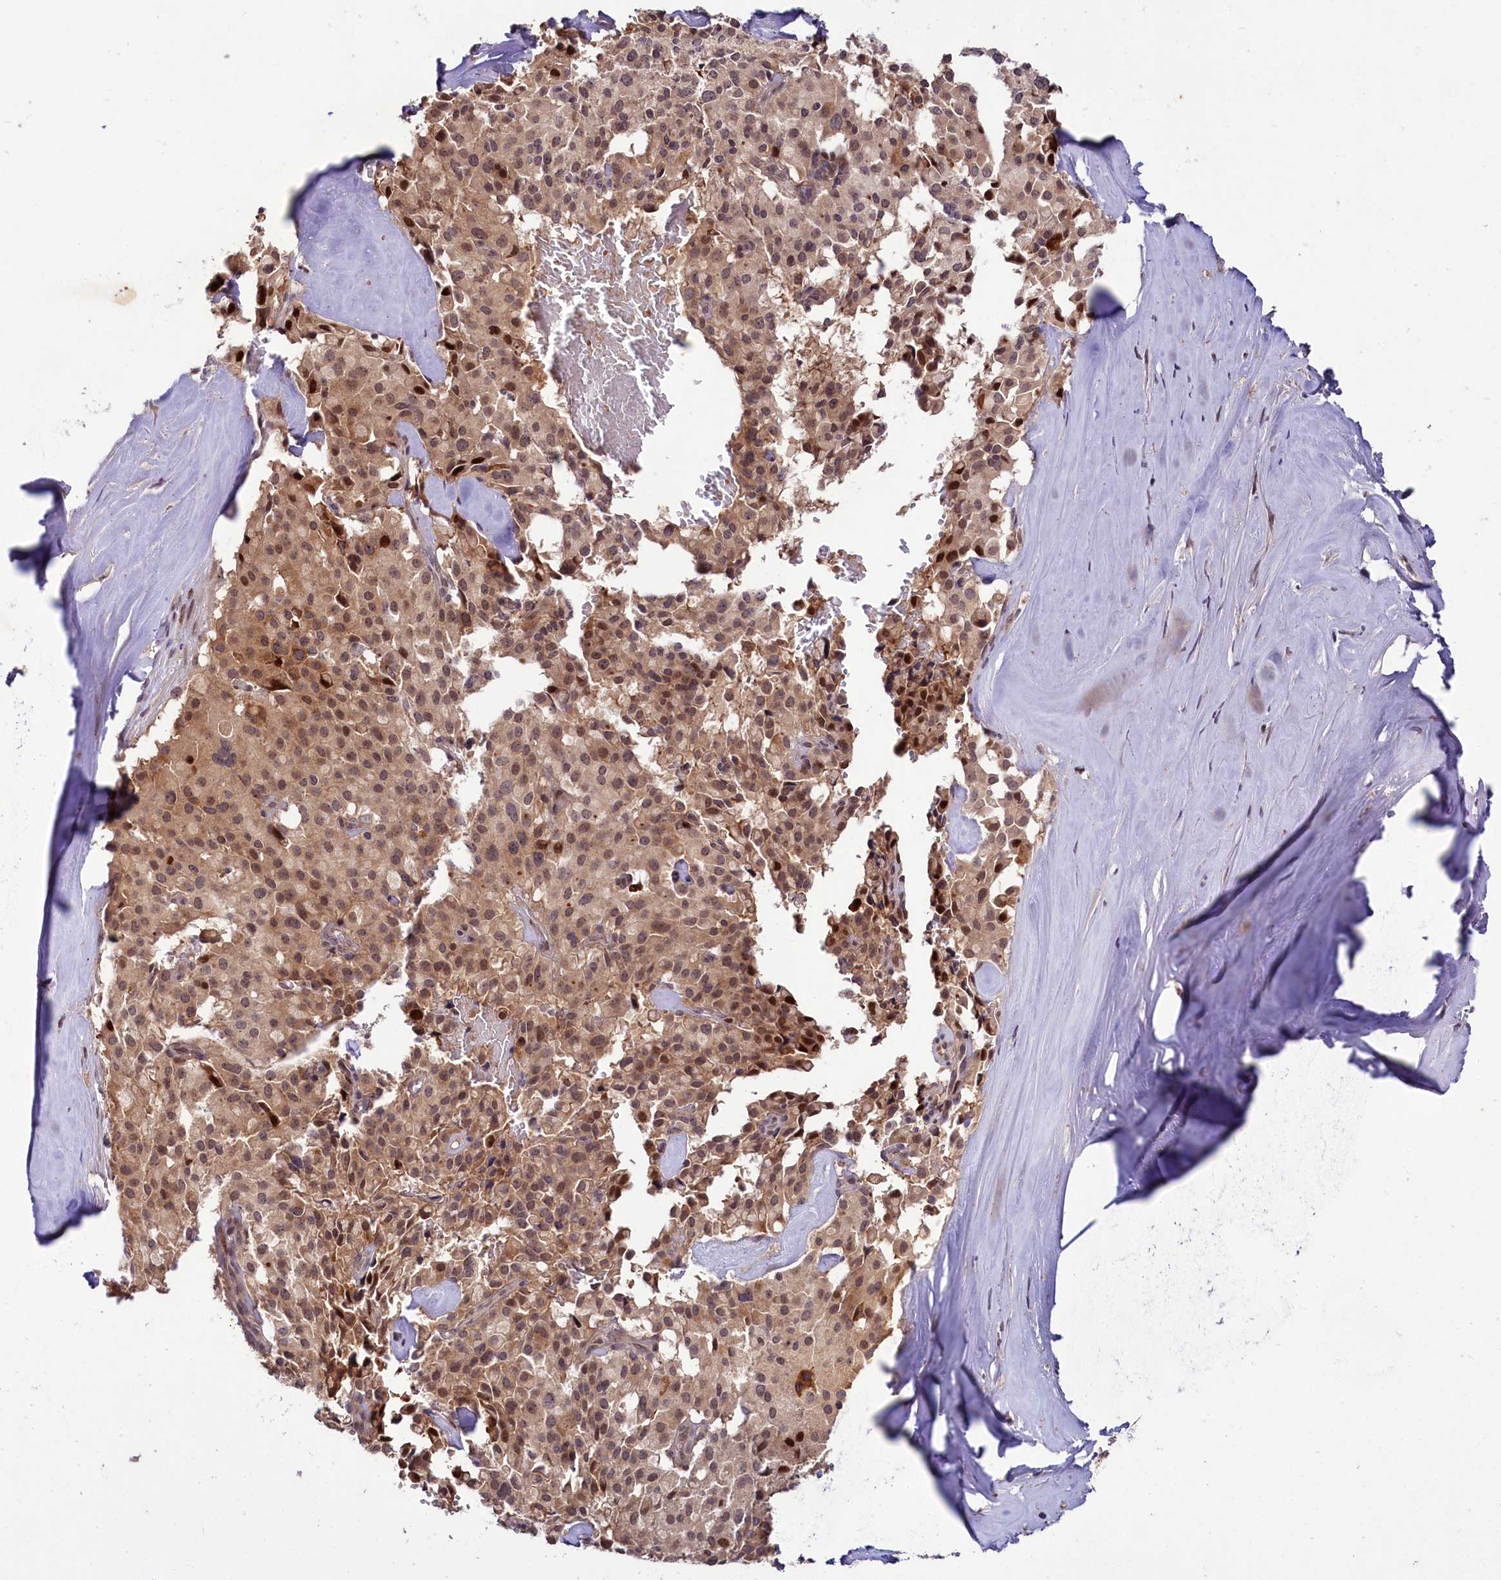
{"staining": {"intensity": "moderate", "quantity": ">75%", "location": "cytoplasmic/membranous,nuclear"}, "tissue": "pancreatic cancer", "cell_type": "Tumor cells", "image_type": "cancer", "snomed": [{"axis": "morphology", "description": "Adenocarcinoma, NOS"}, {"axis": "topography", "description": "Pancreas"}], "caption": "Protein staining by IHC displays moderate cytoplasmic/membranous and nuclear expression in approximately >75% of tumor cells in pancreatic cancer.", "gene": "N4BP2L1", "patient": {"sex": "male", "age": 65}}